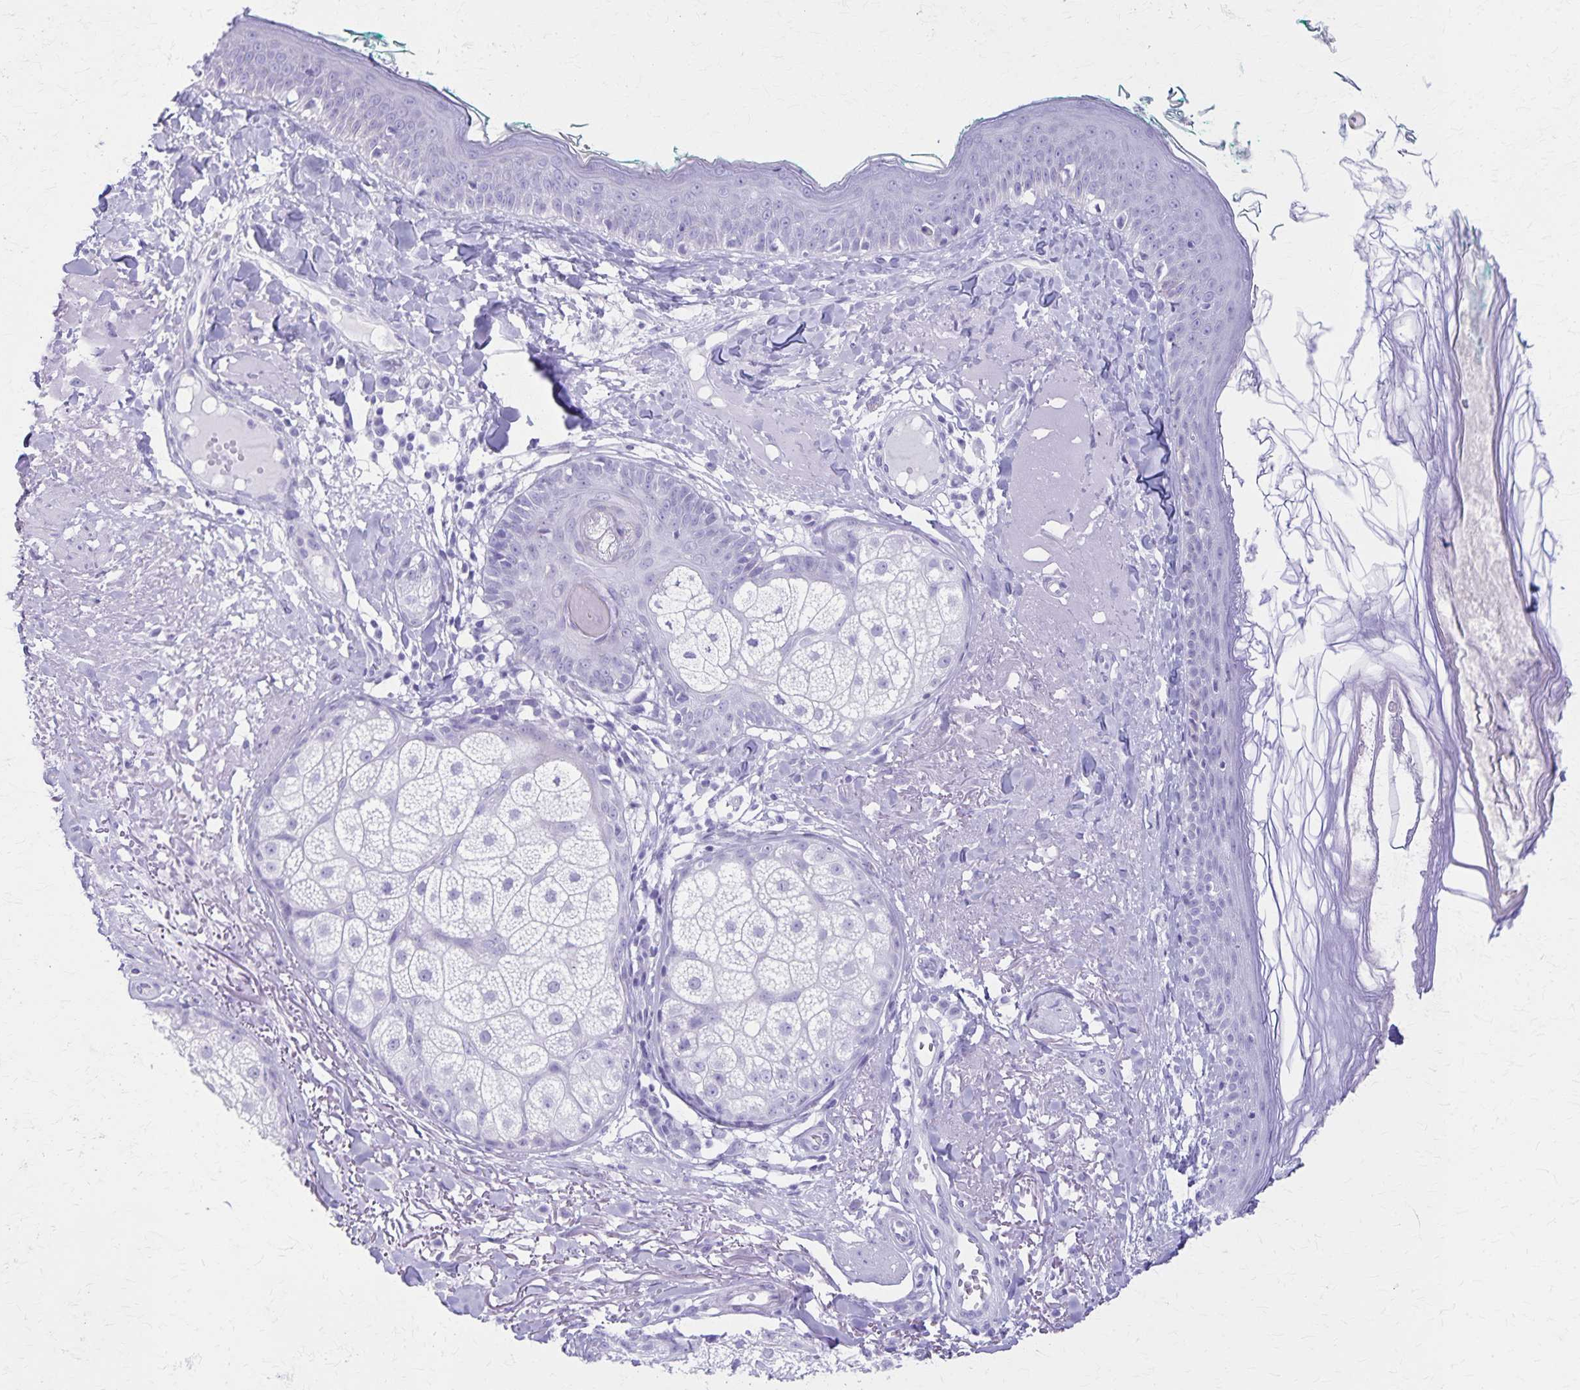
{"staining": {"intensity": "negative", "quantity": "none", "location": "none"}, "tissue": "skin", "cell_type": "Fibroblasts", "image_type": "normal", "snomed": [{"axis": "morphology", "description": "Normal tissue, NOS"}, {"axis": "topography", "description": "Skin"}], "caption": "IHC of benign skin demonstrates no staining in fibroblasts.", "gene": "DEFA5", "patient": {"sex": "male", "age": 73}}